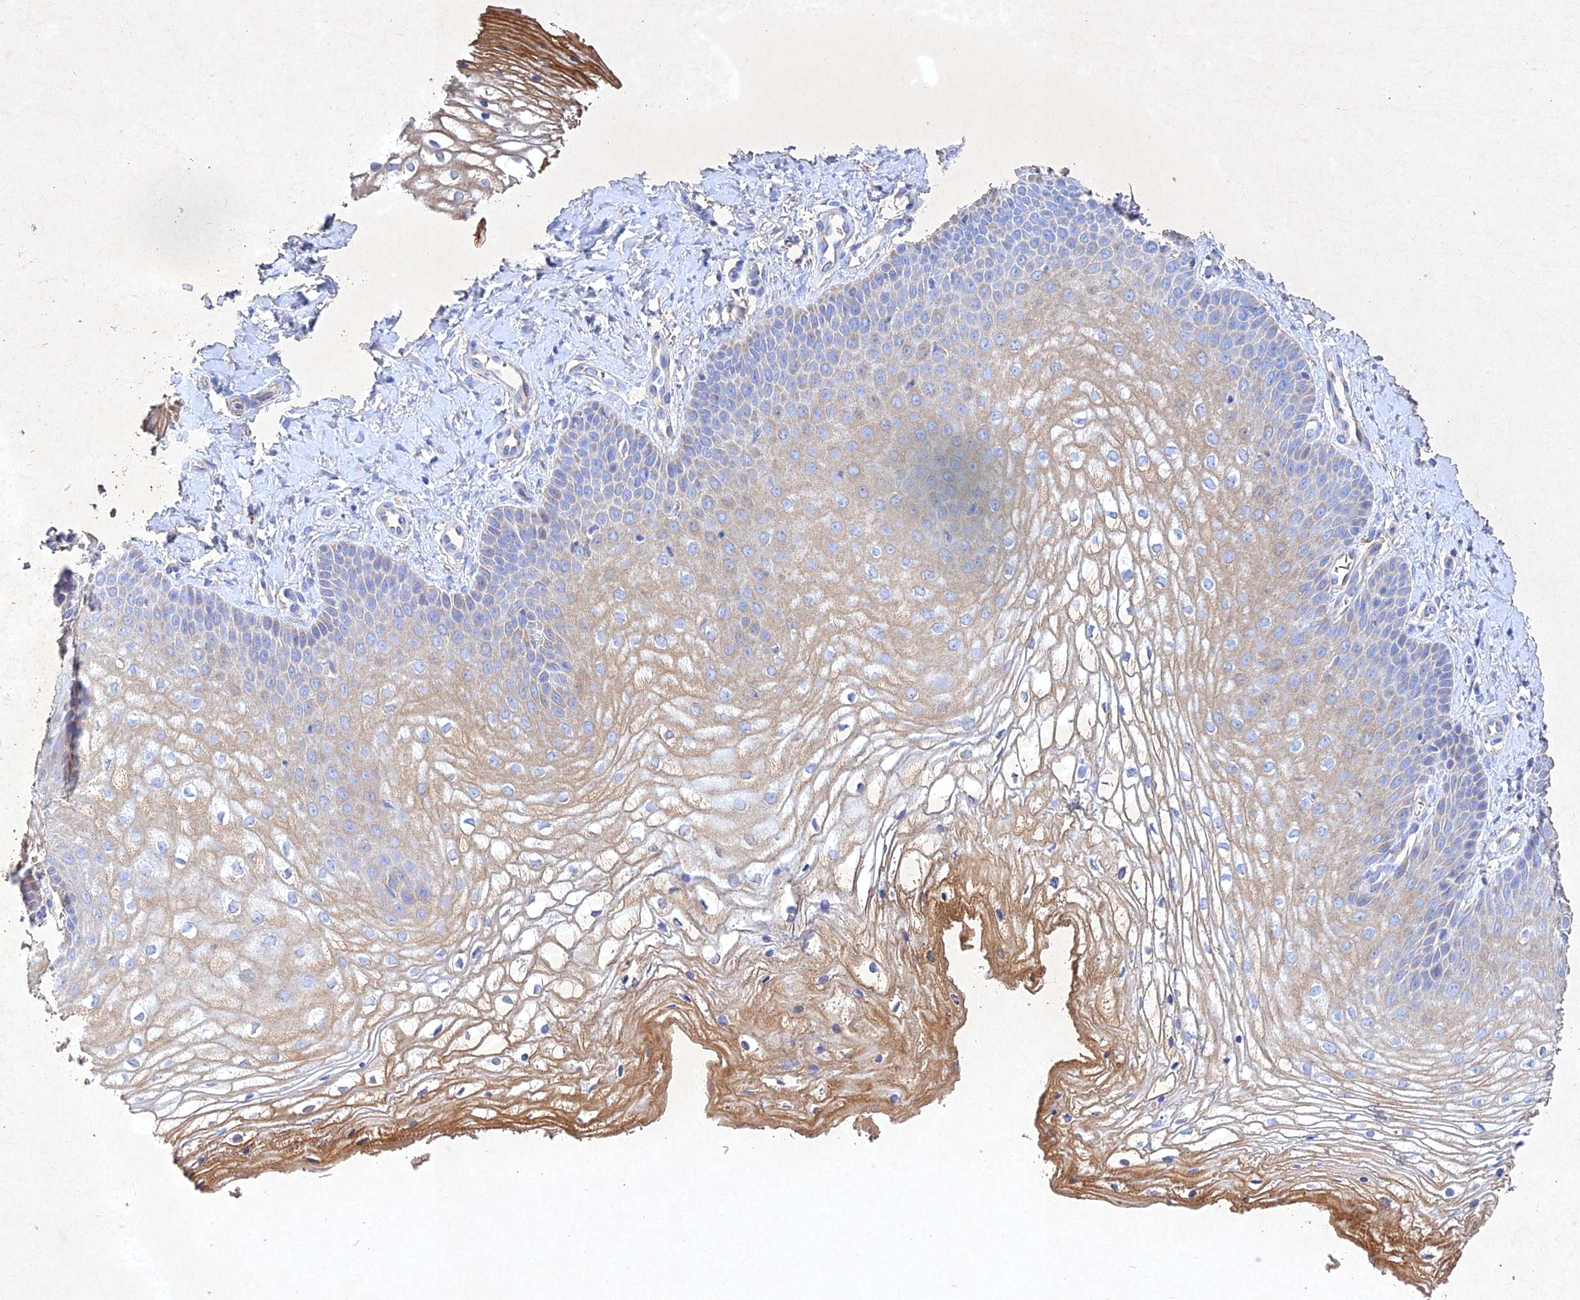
{"staining": {"intensity": "moderate", "quantity": "<25%", "location": "cytoplasmic/membranous"}, "tissue": "vagina", "cell_type": "Squamous epithelial cells", "image_type": "normal", "snomed": [{"axis": "morphology", "description": "Normal tissue, NOS"}, {"axis": "topography", "description": "Vagina"}], "caption": "The histopathology image displays immunohistochemical staining of unremarkable vagina. There is moderate cytoplasmic/membranous expression is present in approximately <25% of squamous epithelial cells.", "gene": "NDUFV1", "patient": {"sex": "female", "age": 68}}